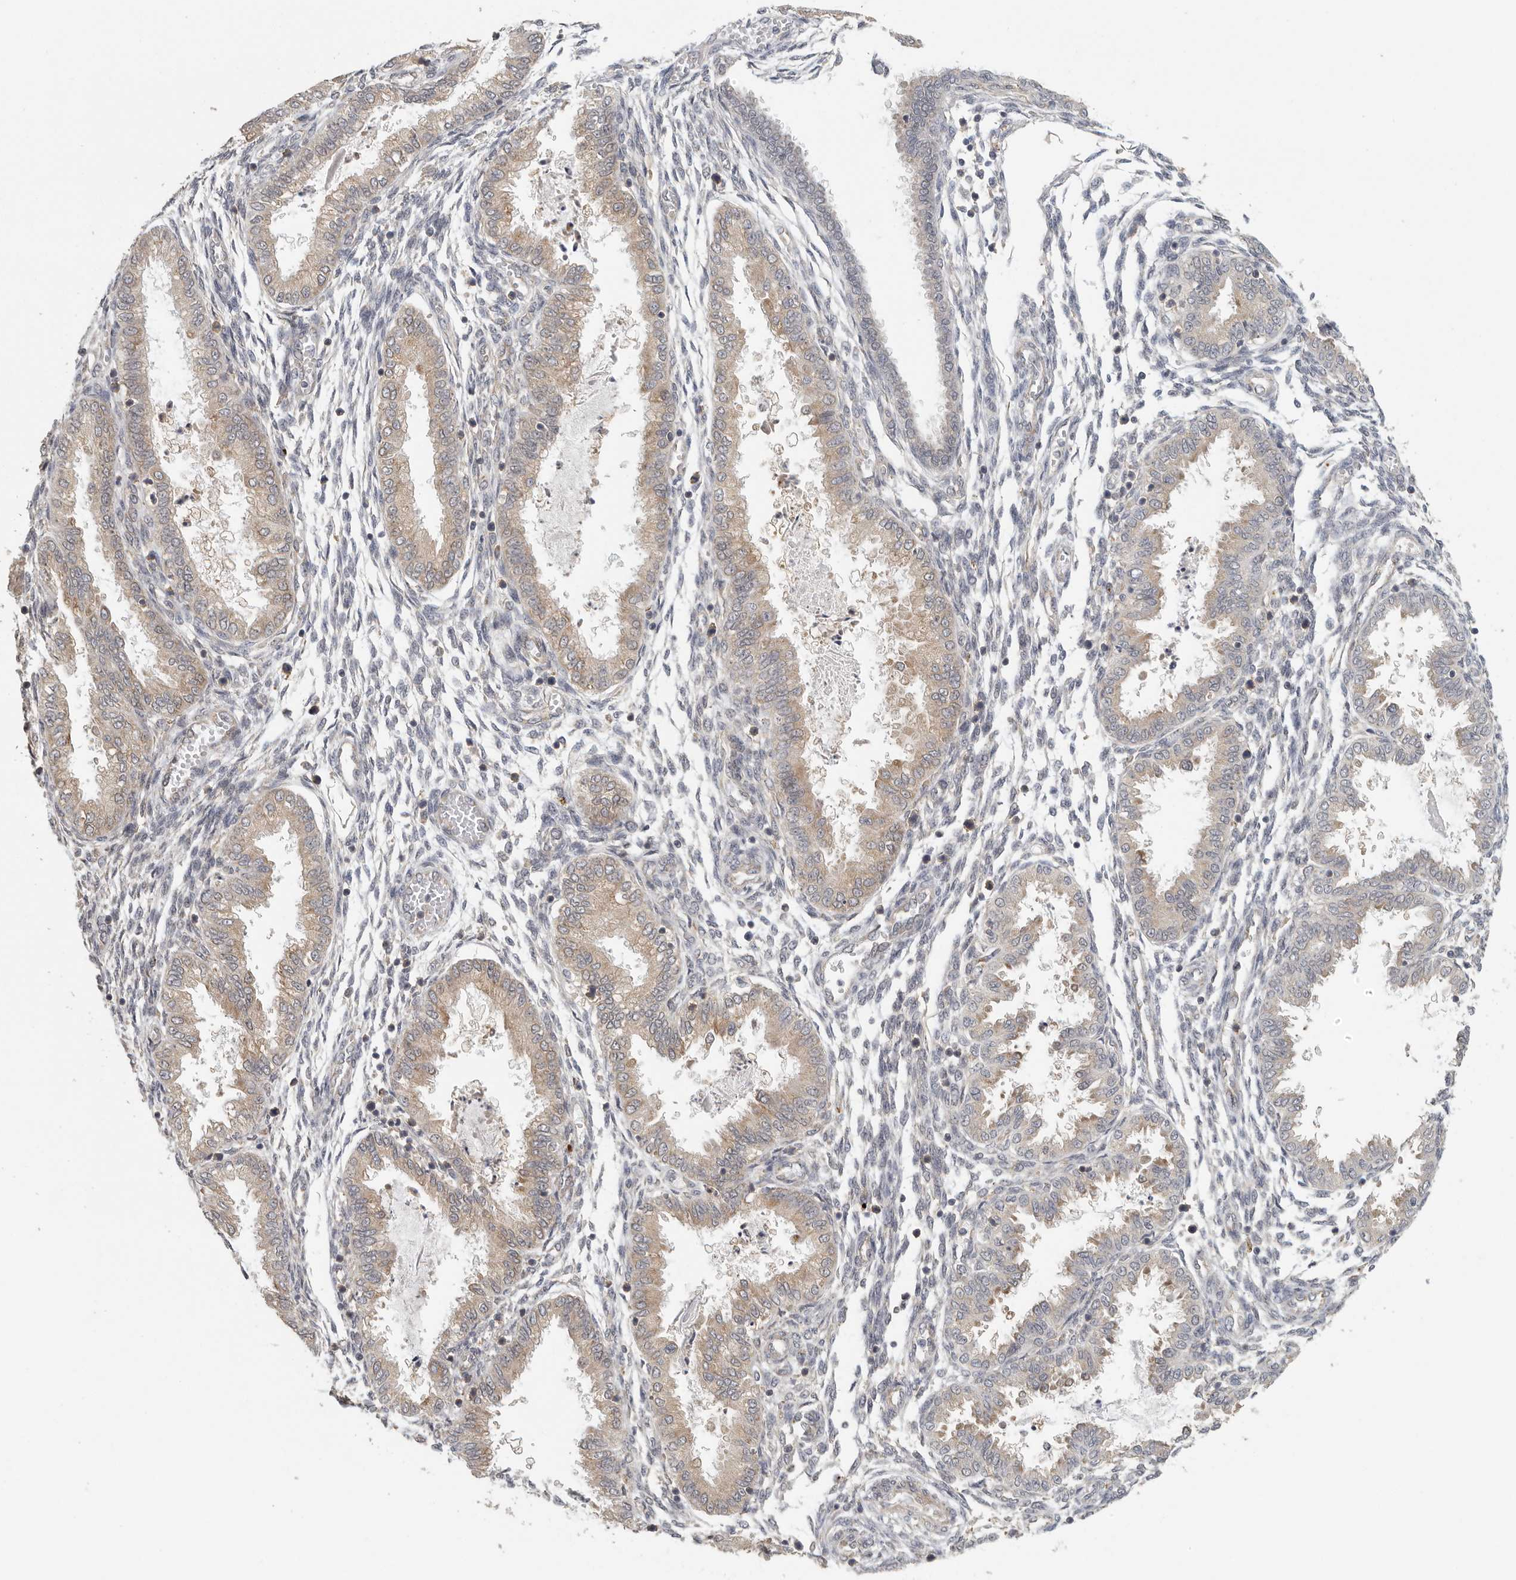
{"staining": {"intensity": "weak", "quantity": "<25%", "location": "cytoplasmic/membranous"}, "tissue": "endometrium", "cell_type": "Cells in endometrial stroma", "image_type": "normal", "snomed": [{"axis": "morphology", "description": "Normal tissue, NOS"}, {"axis": "topography", "description": "Endometrium"}], "caption": "Protein analysis of unremarkable endometrium shows no significant staining in cells in endometrial stroma. Brightfield microscopy of IHC stained with DAB (brown) and hematoxylin (blue), captured at high magnification.", "gene": "CCT8", "patient": {"sex": "female", "age": 33}}